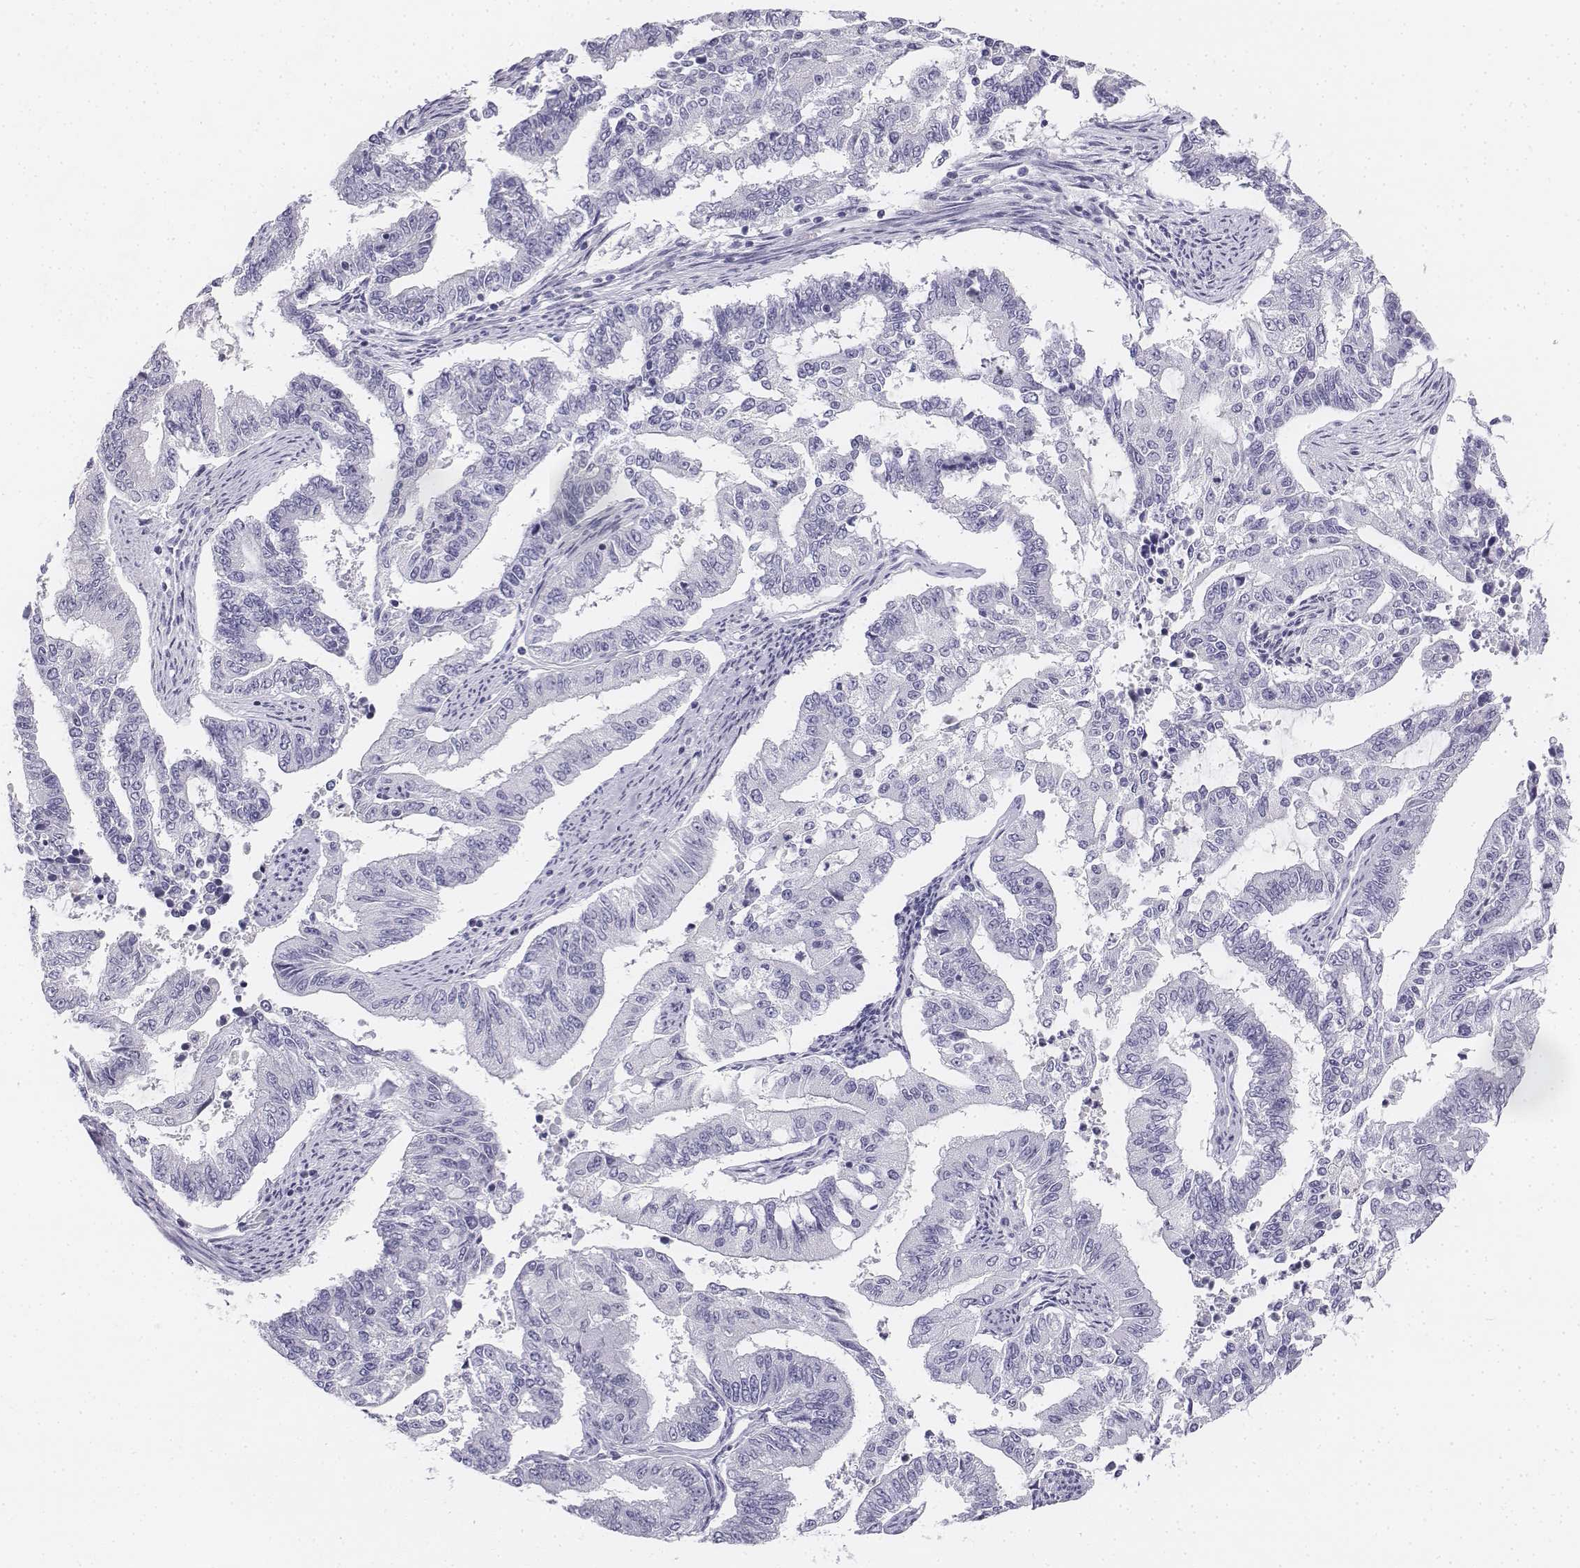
{"staining": {"intensity": "negative", "quantity": "none", "location": "none"}, "tissue": "endometrial cancer", "cell_type": "Tumor cells", "image_type": "cancer", "snomed": [{"axis": "morphology", "description": "Adenocarcinoma, NOS"}, {"axis": "topography", "description": "Uterus"}], "caption": "An immunohistochemistry image of endometrial cancer is shown. There is no staining in tumor cells of endometrial cancer.", "gene": "UCN2", "patient": {"sex": "female", "age": 59}}